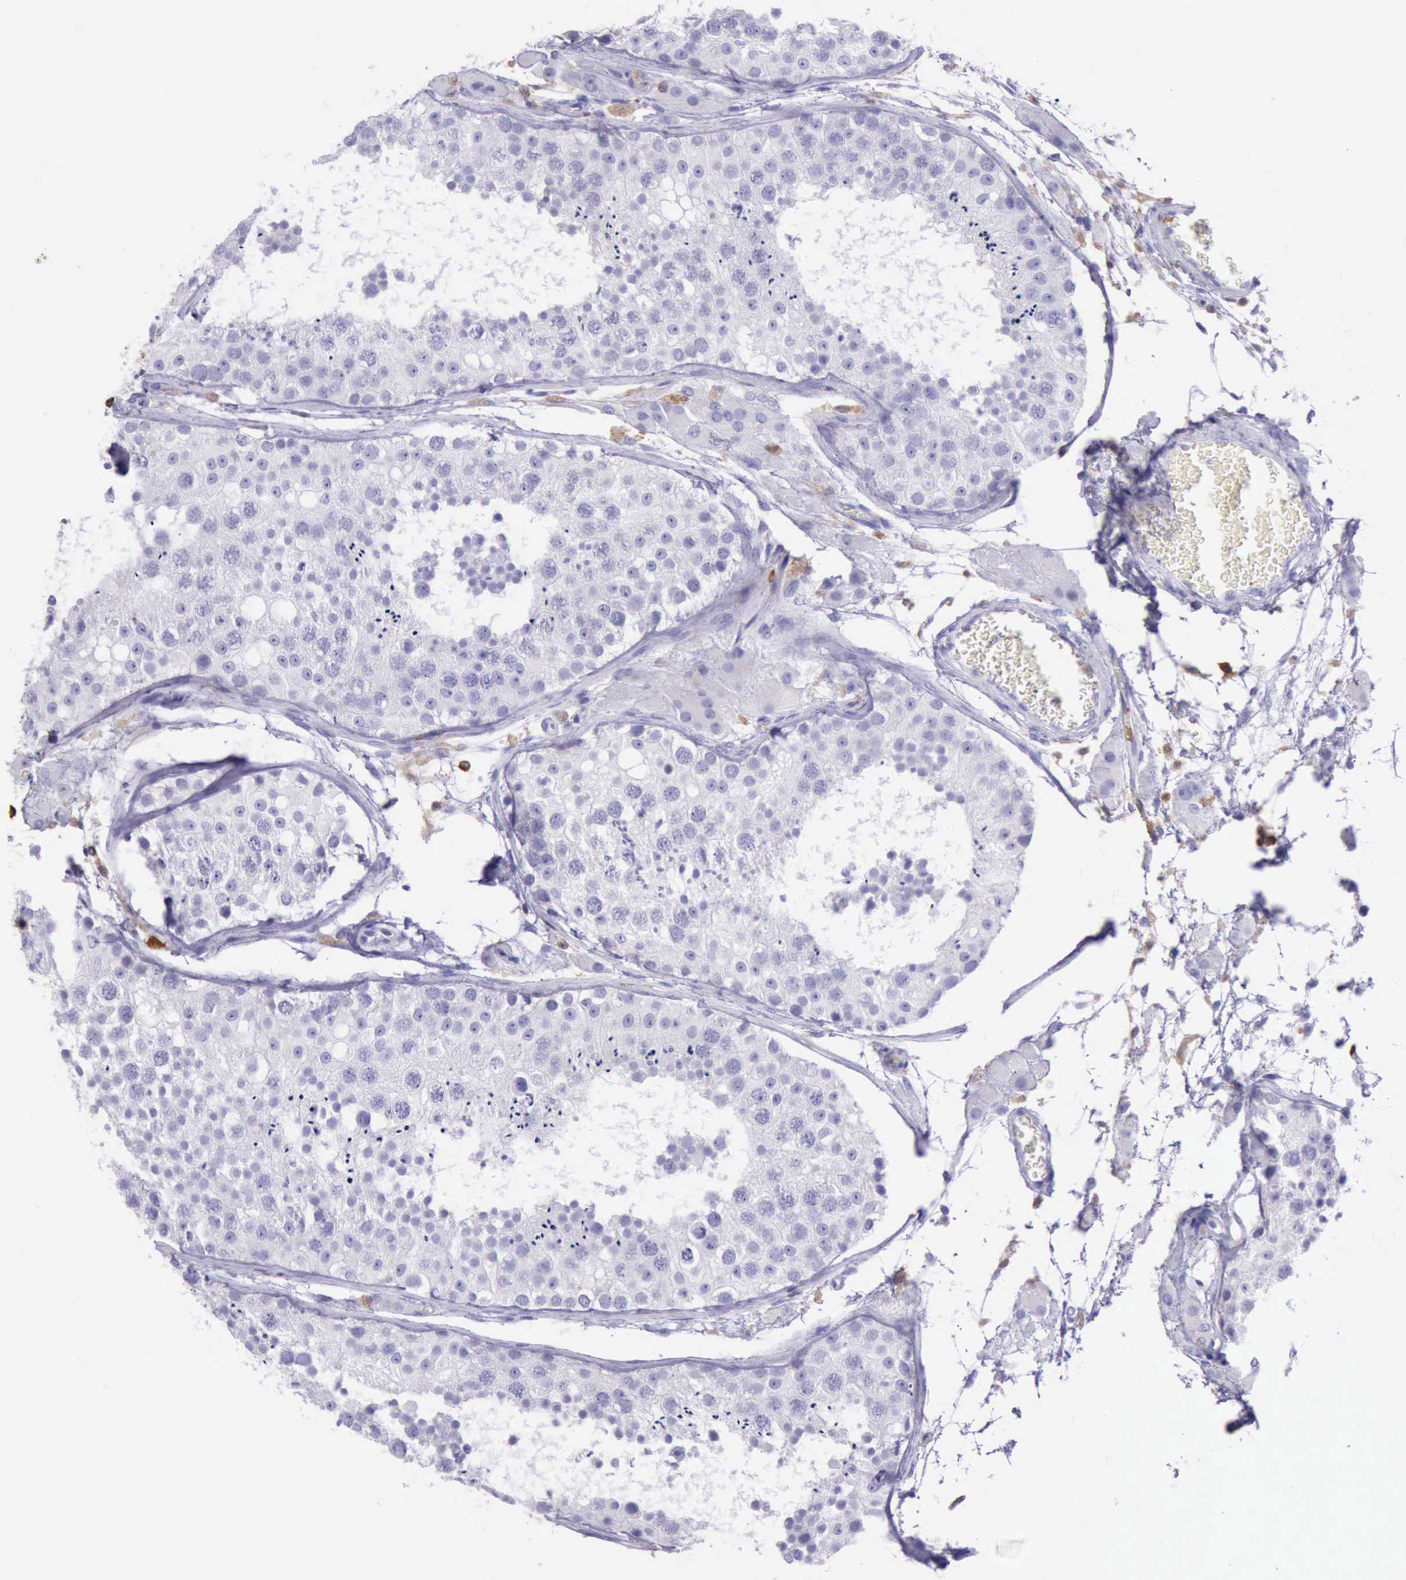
{"staining": {"intensity": "negative", "quantity": "none", "location": "none"}, "tissue": "testis", "cell_type": "Cells in seminiferous ducts", "image_type": "normal", "snomed": [{"axis": "morphology", "description": "Normal tissue, NOS"}, {"axis": "topography", "description": "Testis"}], "caption": "The immunohistochemistry image has no significant positivity in cells in seminiferous ducts of testis.", "gene": "BTK", "patient": {"sex": "male", "age": 26}}